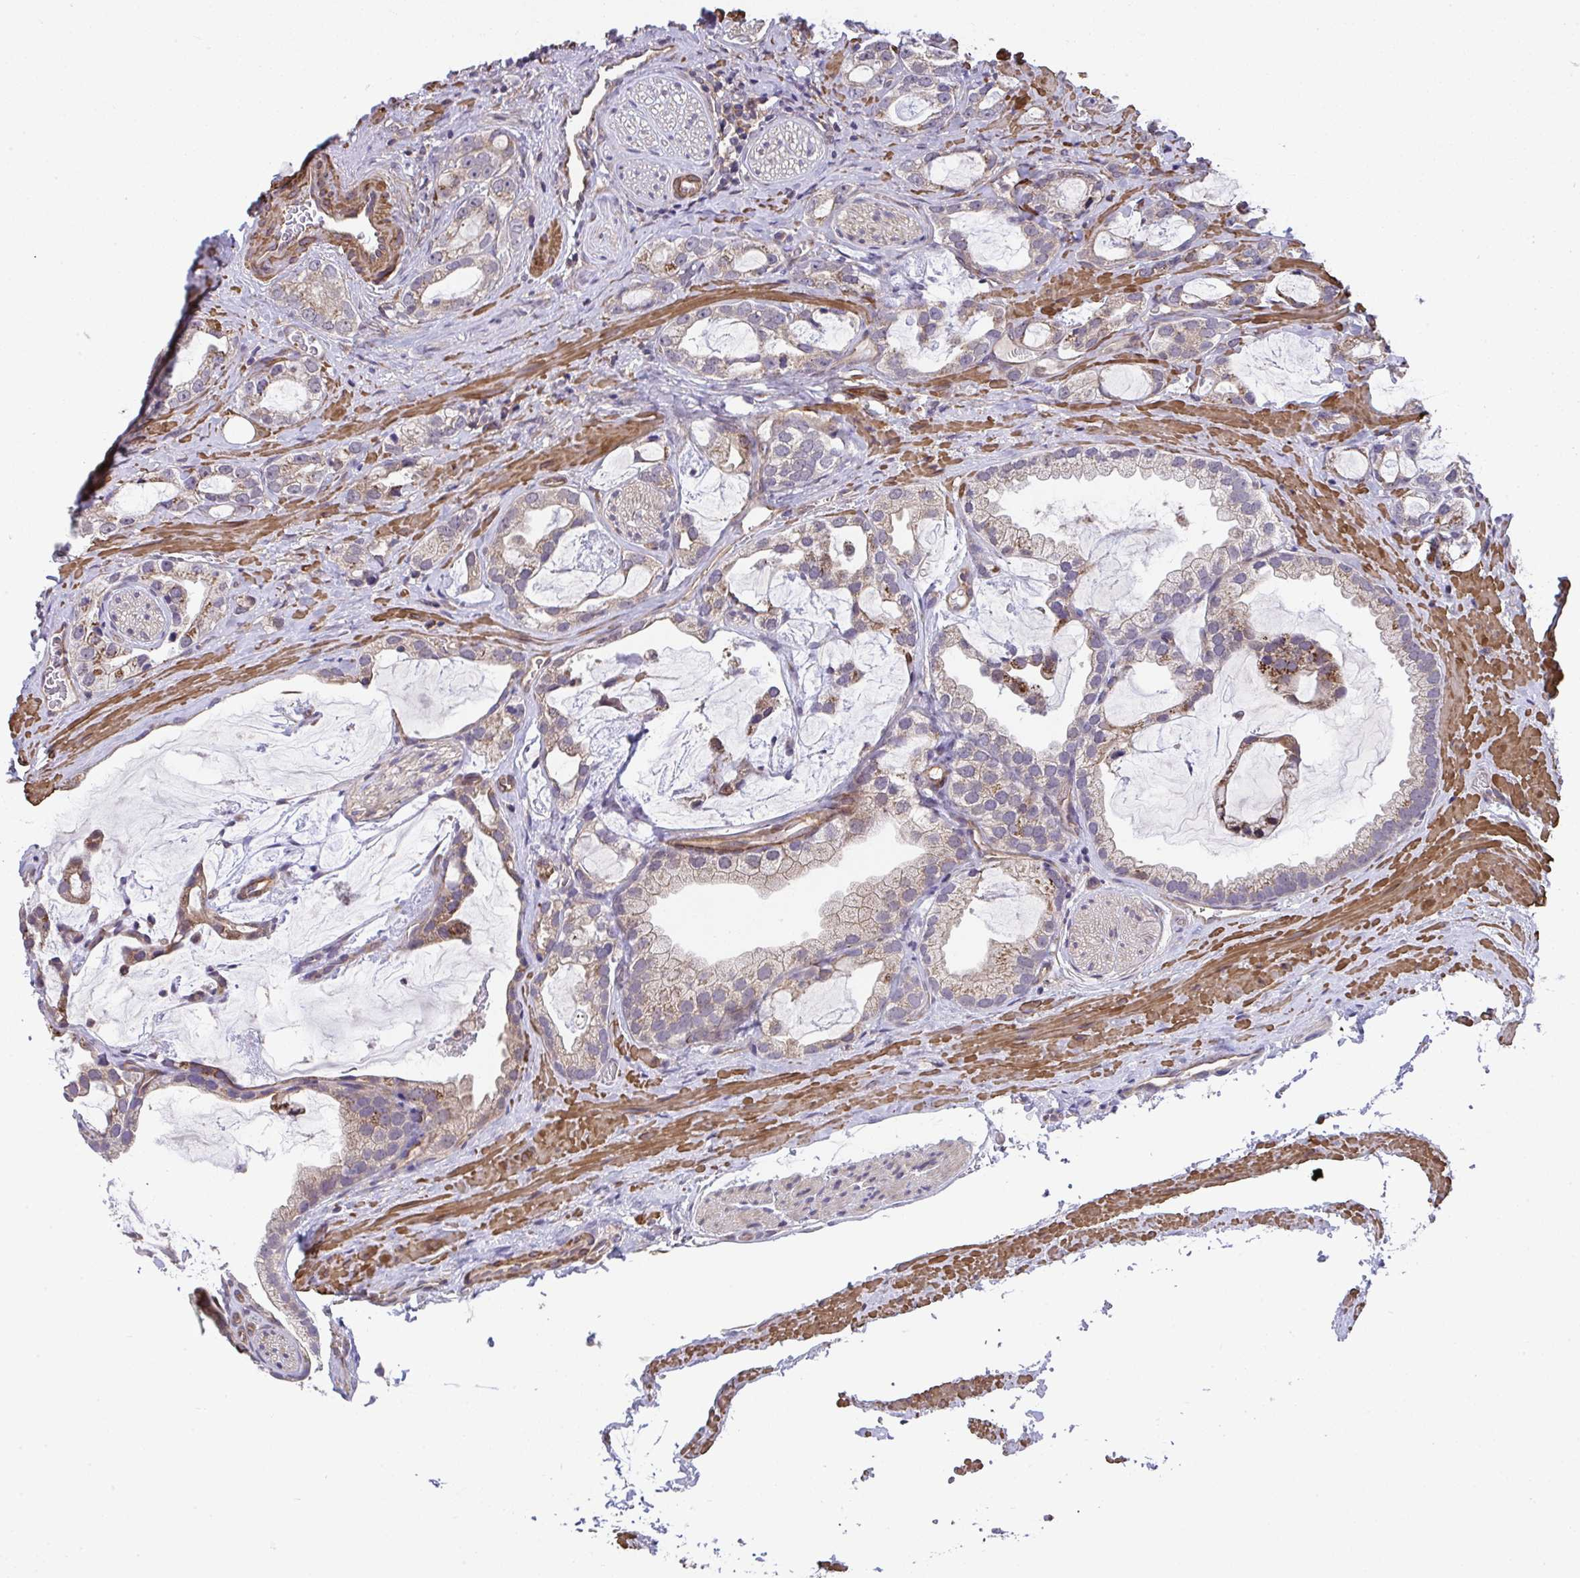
{"staining": {"intensity": "negative", "quantity": "none", "location": "none"}, "tissue": "prostate cancer", "cell_type": "Tumor cells", "image_type": "cancer", "snomed": [{"axis": "morphology", "description": "Adenocarcinoma, Medium grade"}, {"axis": "topography", "description": "Prostate"}], "caption": "DAB (3,3'-diaminobenzidine) immunohistochemical staining of prostate cancer exhibits no significant positivity in tumor cells. (Immunohistochemistry, brightfield microscopy, high magnification).", "gene": "ZNF696", "patient": {"sex": "male", "age": 57}}